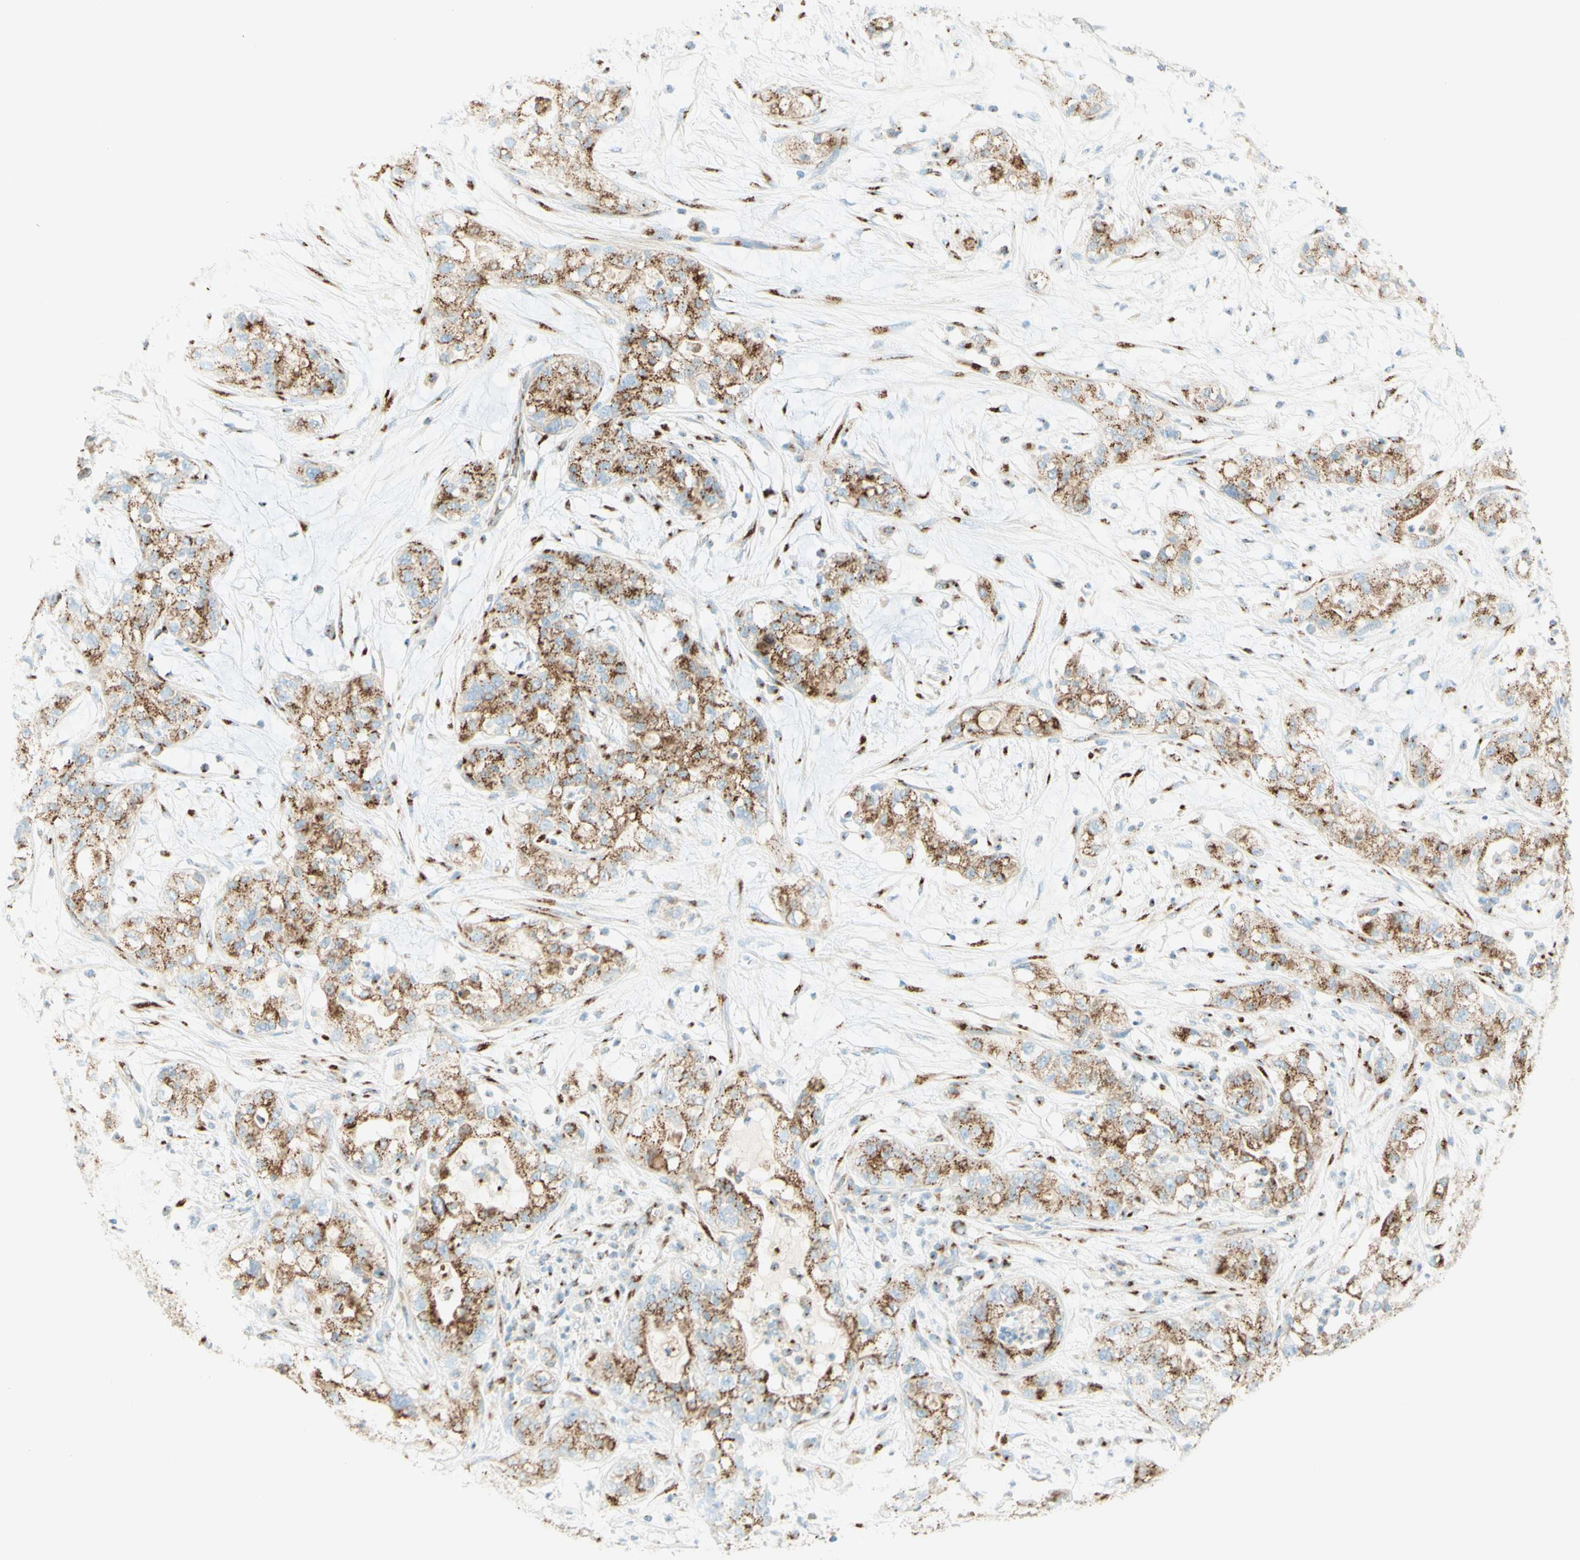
{"staining": {"intensity": "moderate", "quantity": ">75%", "location": "cytoplasmic/membranous"}, "tissue": "pancreatic cancer", "cell_type": "Tumor cells", "image_type": "cancer", "snomed": [{"axis": "morphology", "description": "Adenocarcinoma, NOS"}, {"axis": "topography", "description": "Pancreas"}], "caption": "A high-resolution histopathology image shows IHC staining of adenocarcinoma (pancreatic), which displays moderate cytoplasmic/membranous positivity in approximately >75% of tumor cells. The staining is performed using DAB brown chromogen to label protein expression. The nuclei are counter-stained blue using hematoxylin.", "gene": "GOLGB1", "patient": {"sex": "female", "age": 78}}